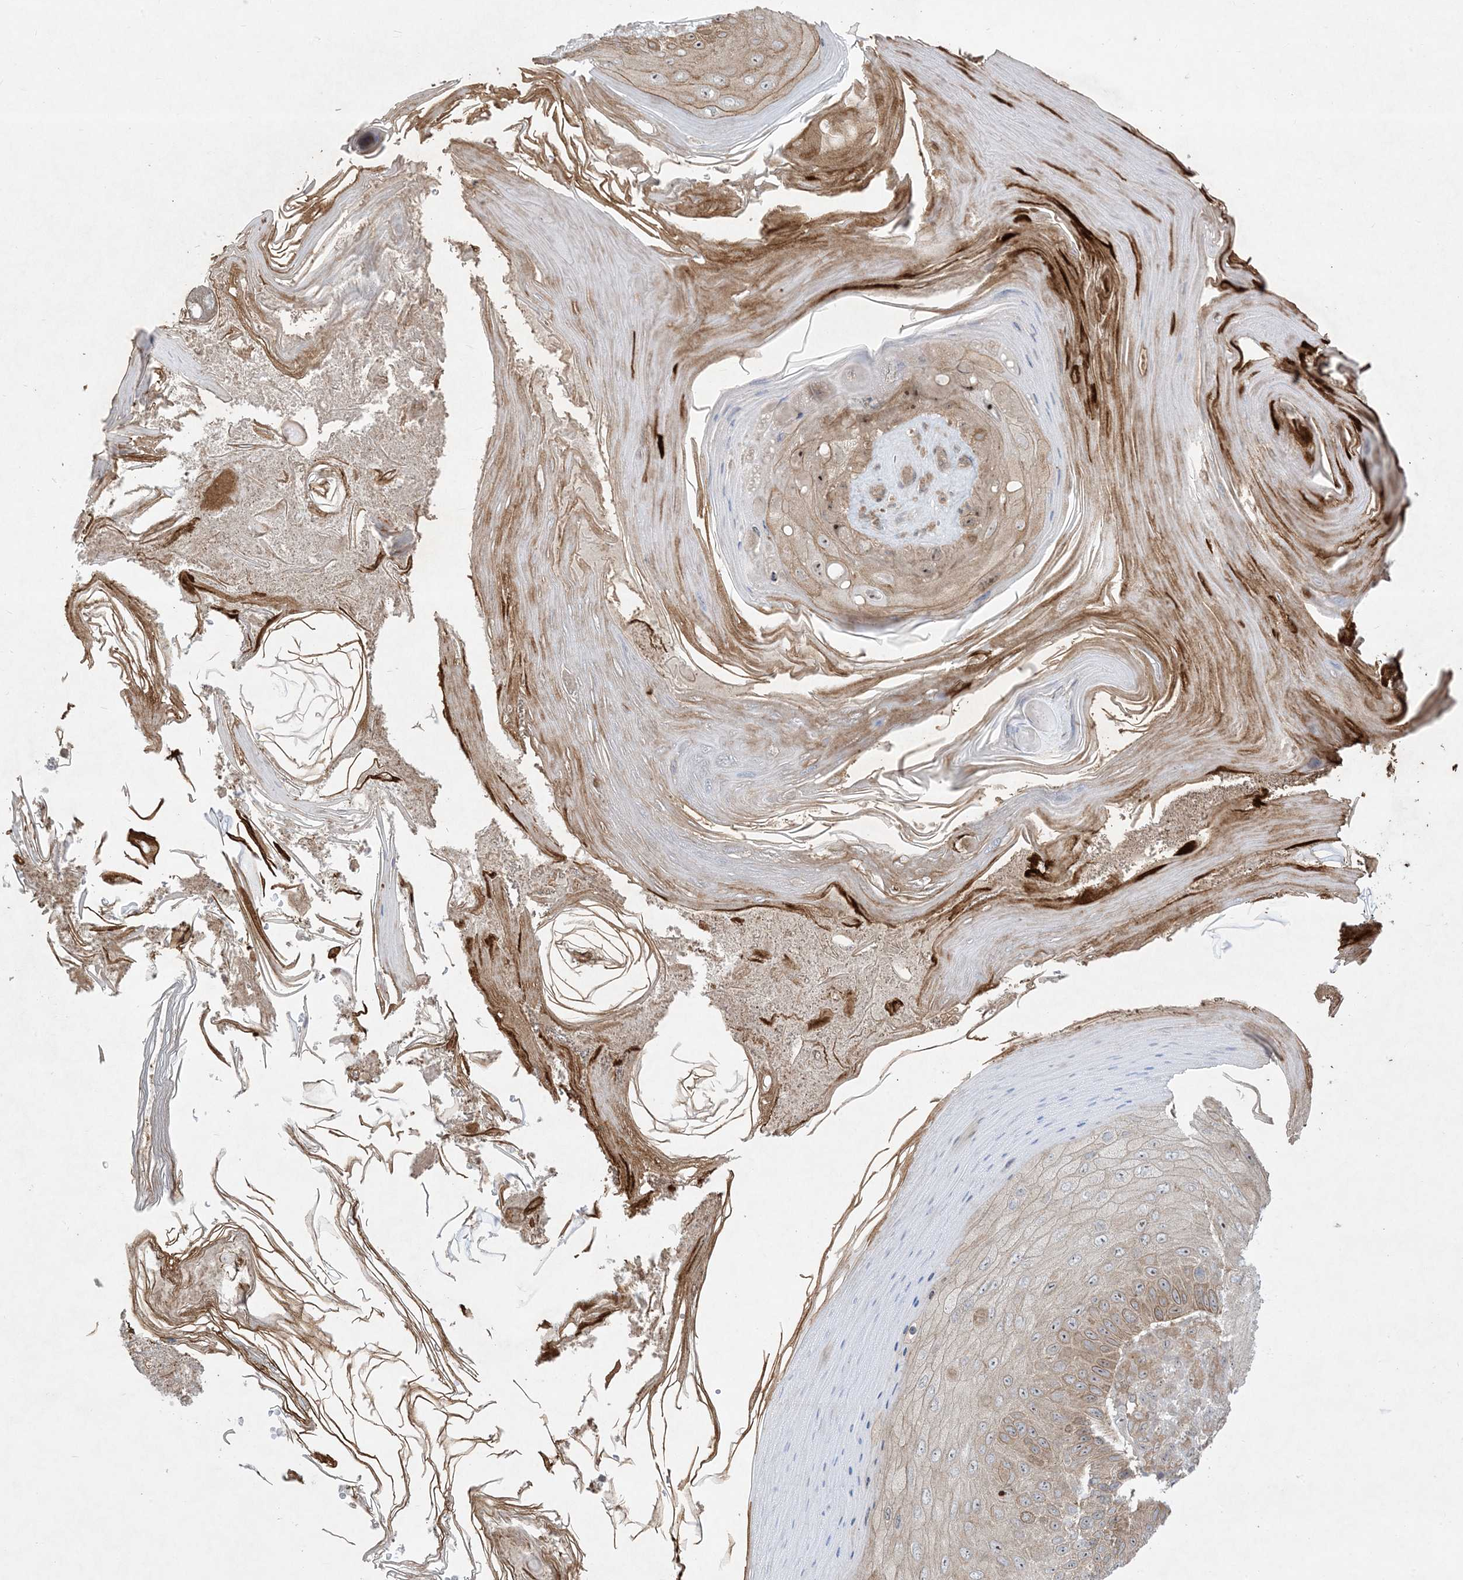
{"staining": {"intensity": "moderate", "quantity": "25%-75%", "location": "cytoplasmic/membranous,nuclear"}, "tissue": "skin cancer", "cell_type": "Tumor cells", "image_type": "cancer", "snomed": [{"axis": "morphology", "description": "Squamous cell carcinoma, NOS"}, {"axis": "topography", "description": "Skin"}], "caption": "This is a histology image of immunohistochemistry (IHC) staining of squamous cell carcinoma (skin), which shows moderate expression in the cytoplasmic/membranous and nuclear of tumor cells.", "gene": "SOGA3", "patient": {"sex": "female", "age": 88}}